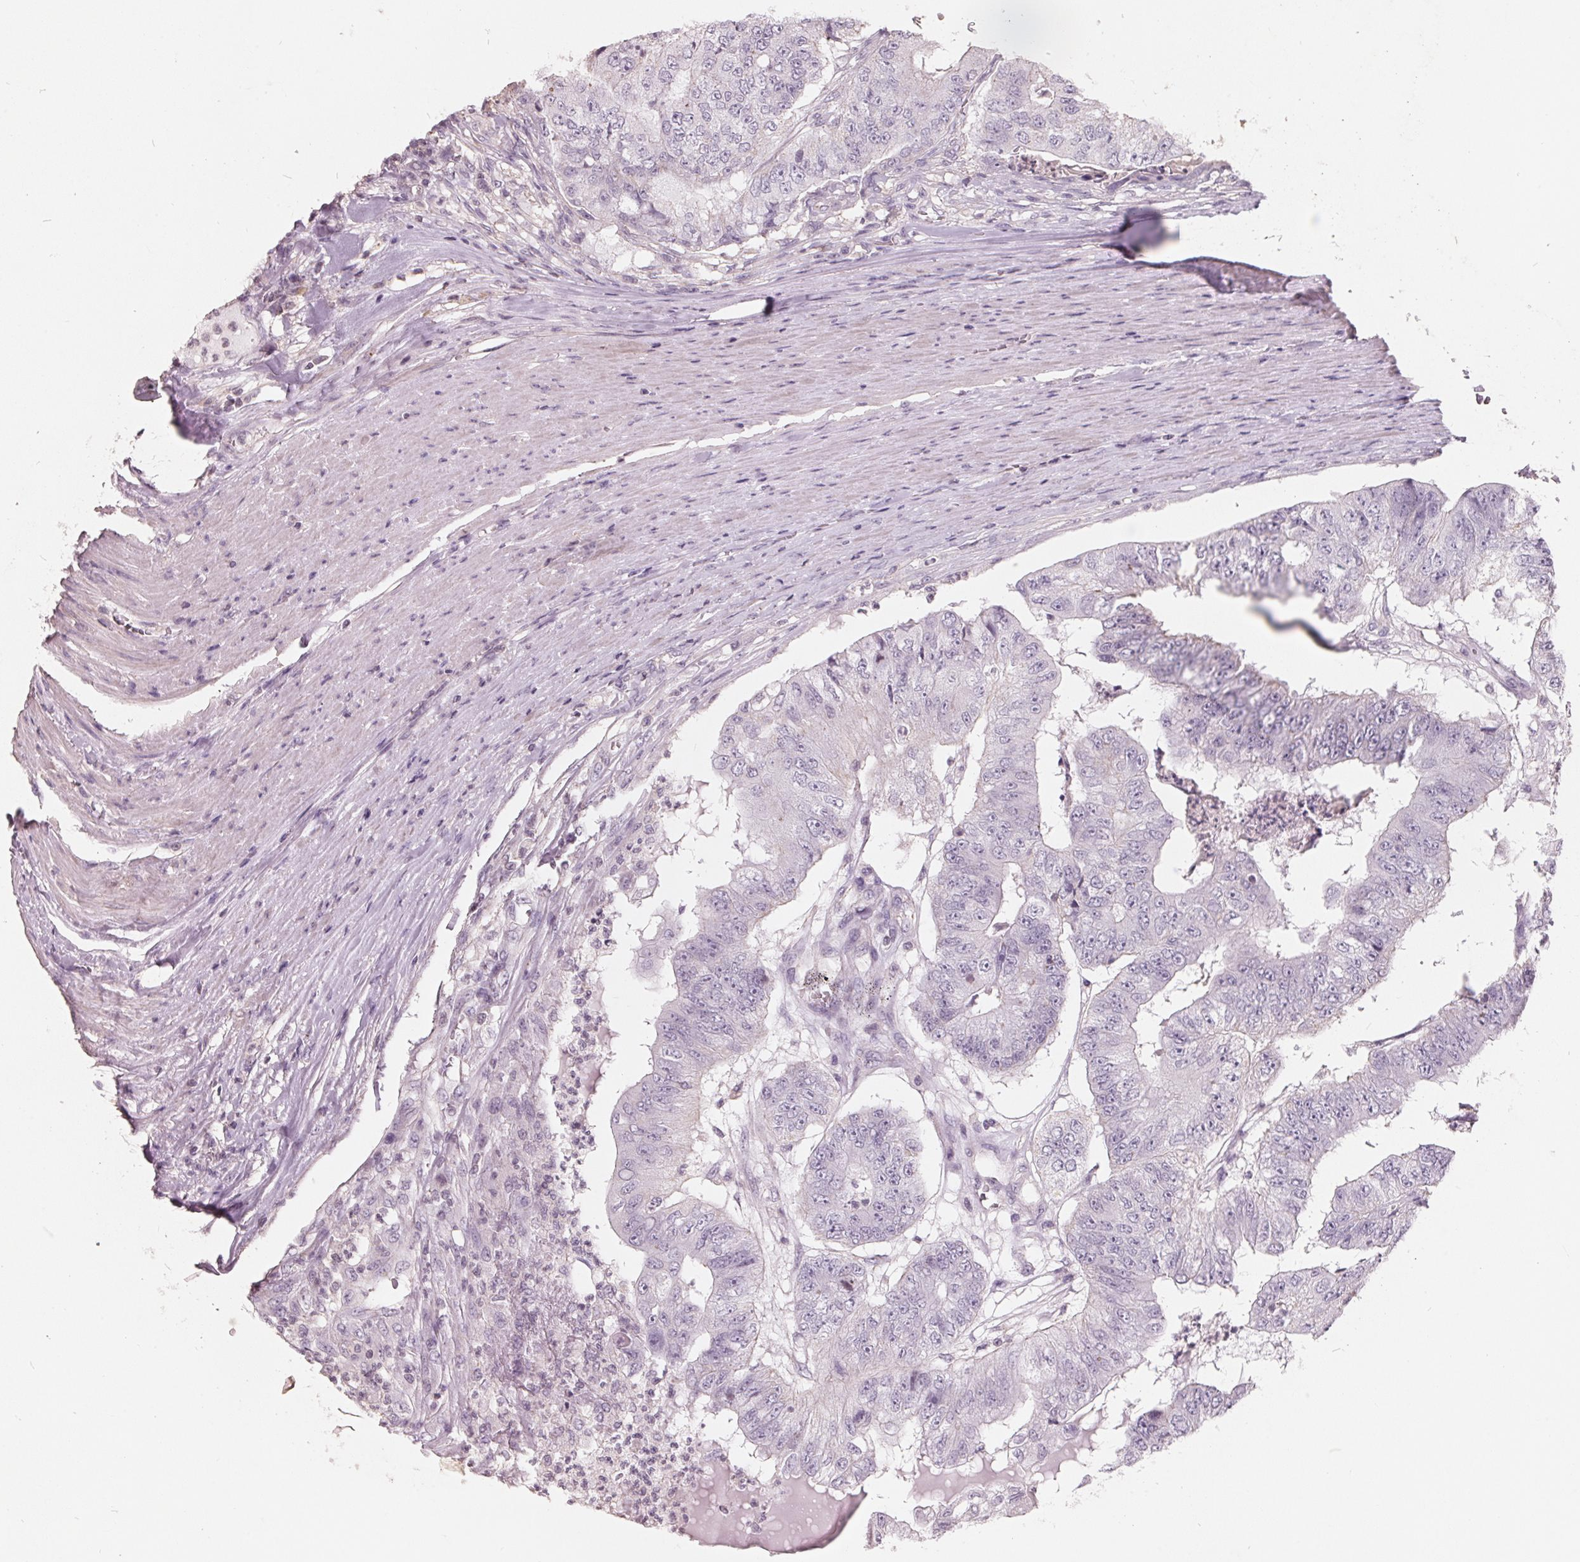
{"staining": {"intensity": "negative", "quantity": "none", "location": "none"}, "tissue": "colorectal cancer", "cell_type": "Tumor cells", "image_type": "cancer", "snomed": [{"axis": "morphology", "description": "Adenocarcinoma, NOS"}, {"axis": "topography", "description": "Colon"}], "caption": "A high-resolution image shows immunohistochemistry staining of colorectal cancer, which demonstrates no significant expression in tumor cells.", "gene": "FTCD", "patient": {"sex": "female", "age": 67}}